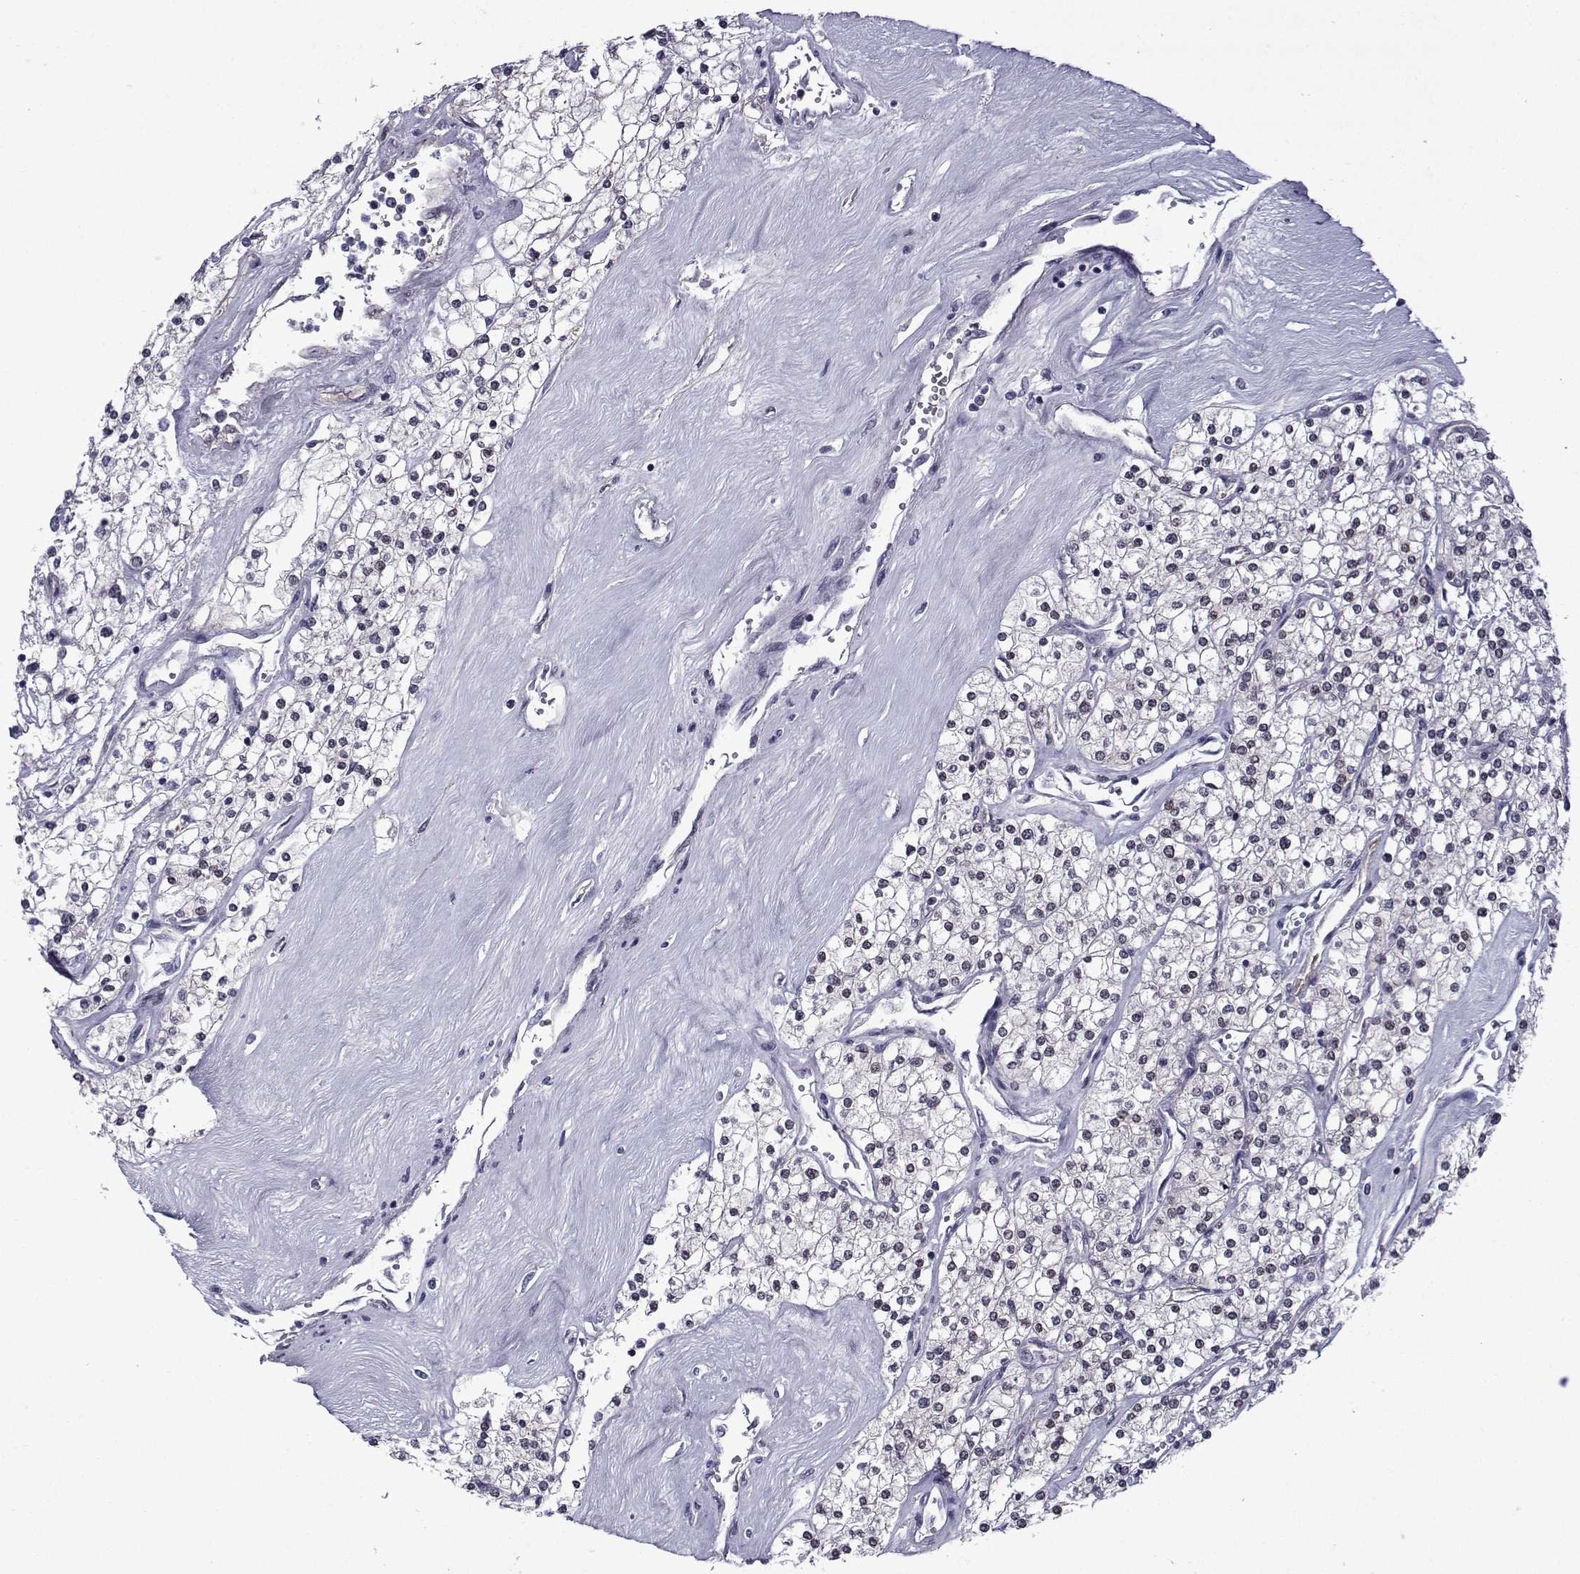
{"staining": {"intensity": "weak", "quantity": "<25%", "location": "nuclear"}, "tissue": "renal cancer", "cell_type": "Tumor cells", "image_type": "cancer", "snomed": [{"axis": "morphology", "description": "Adenocarcinoma, NOS"}, {"axis": "topography", "description": "Kidney"}], "caption": "Tumor cells show no significant positivity in renal adenocarcinoma.", "gene": "RBM24", "patient": {"sex": "male", "age": 80}}